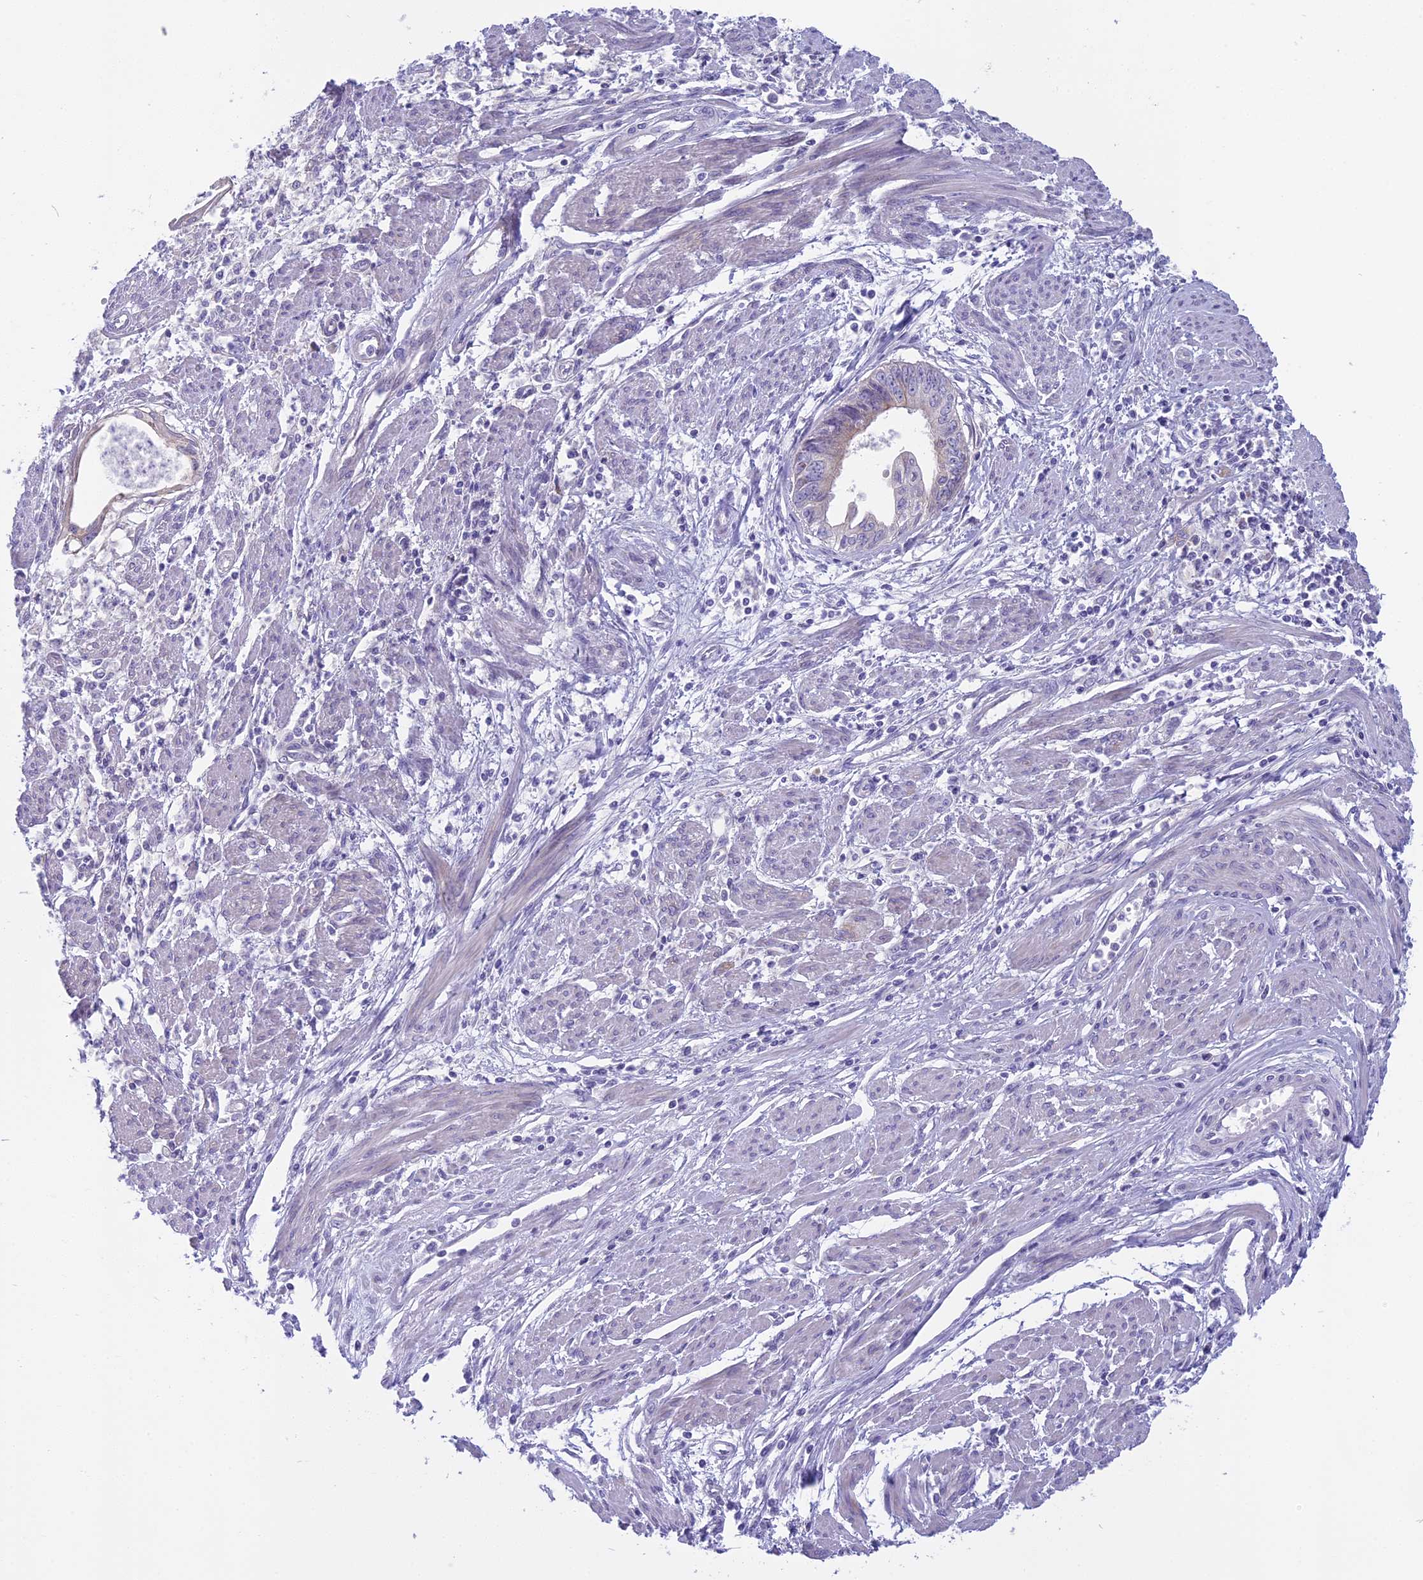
{"staining": {"intensity": "negative", "quantity": "none", "location": "none"}, "tissue": "endometrial cancer", "cell_type": "Tumor cells", "image_type": "cancer", "snomed": [{"axis": "morphology", "description": "Adenocarcinoma, NOS"}, {"axis": "topography", "description": "Endometrium"}], "caption": "Endometrial adenocarcinoma was stained to show a protein in brown. There is no significant positivity in tumor cells.", "gene": "ARHGEF37", "patient": {"sex": "female", "age": 73}}